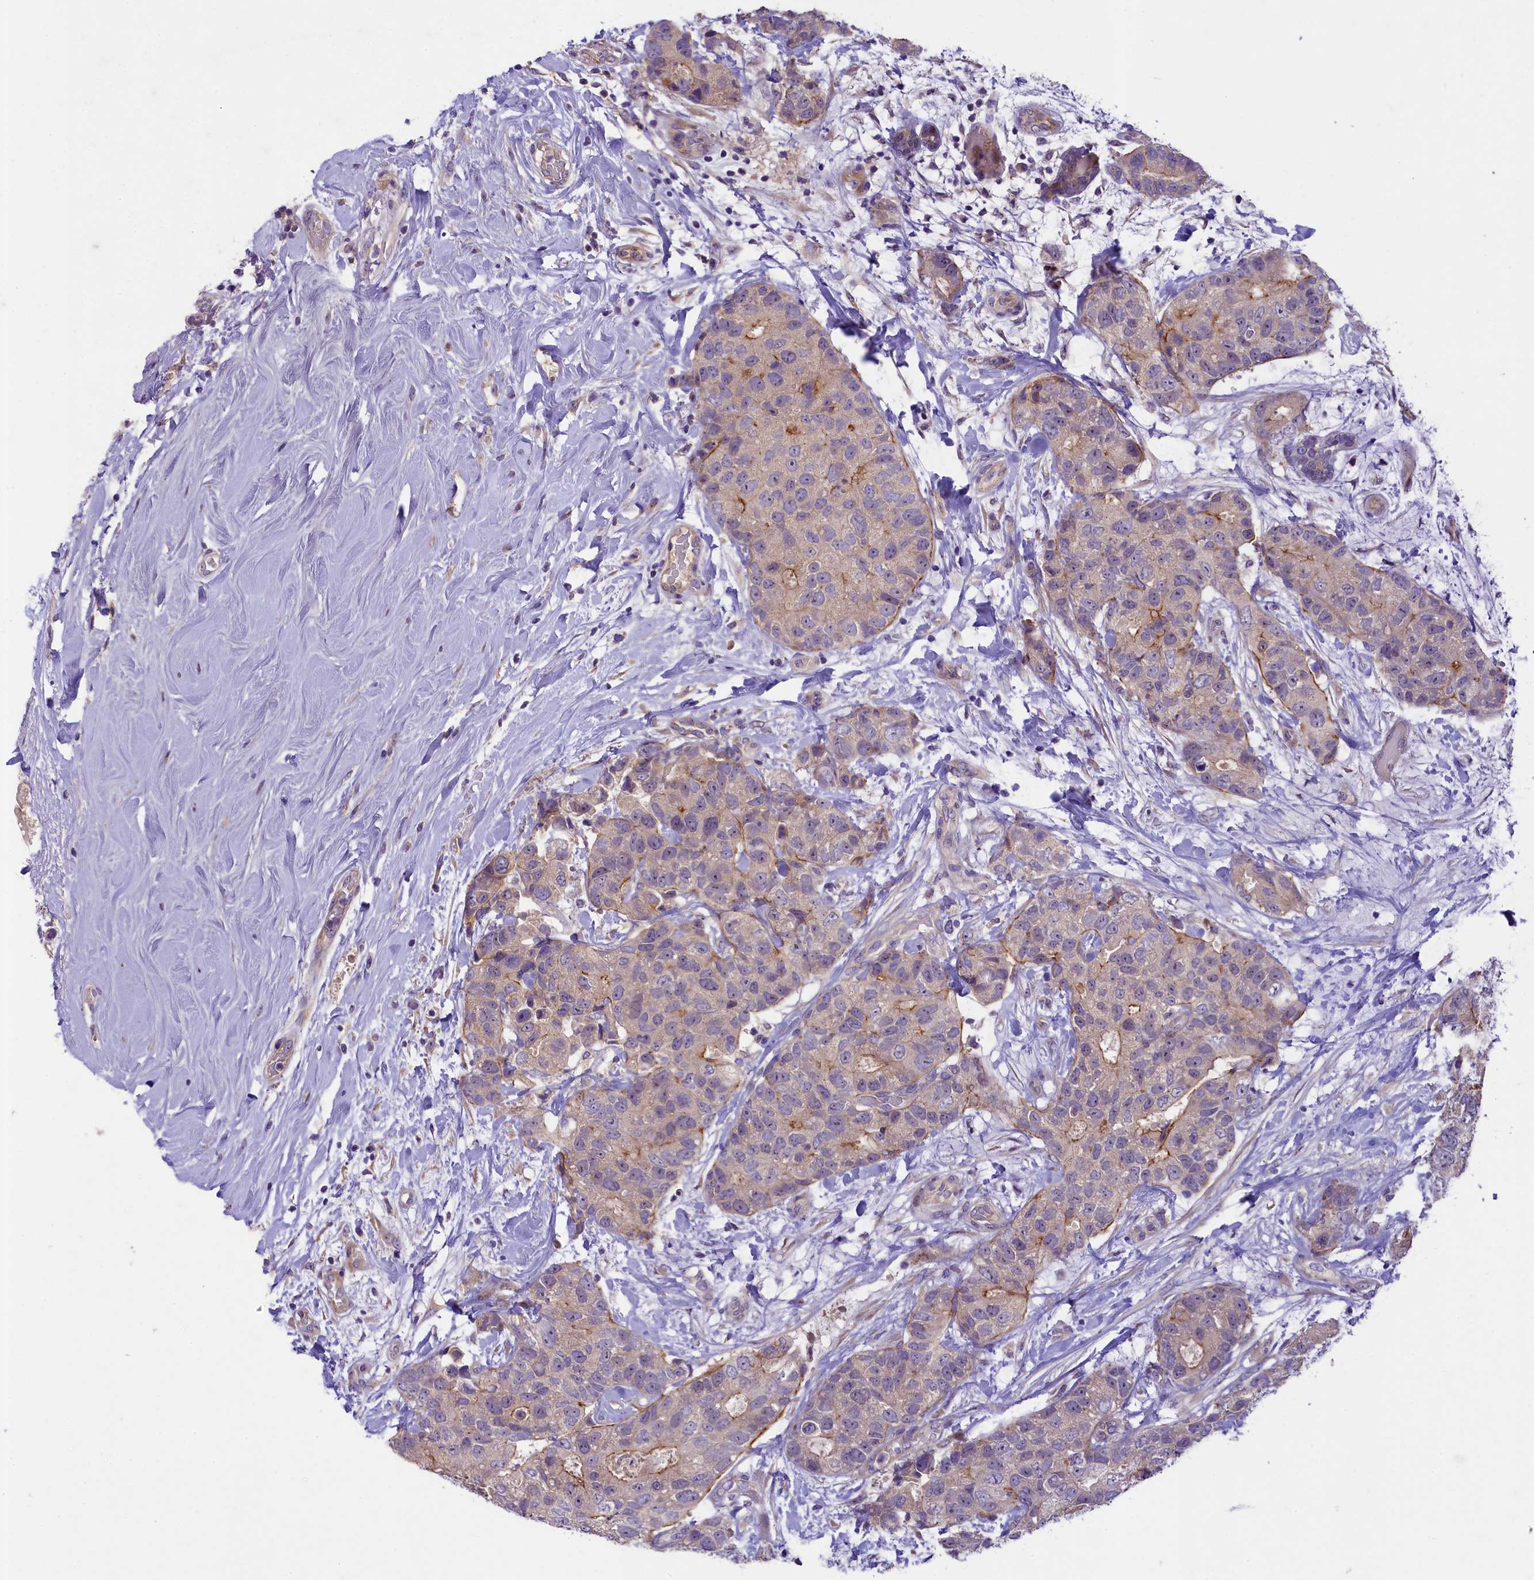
{"staining": {"intensity": "negative", "quantity": "none", "location": "none"}, "tissue": "breast cancer", "cell_type": "Tumor cells", "image_type": "cancer", "snomed": [{"axis": "morphology", "description": "Duct carcinoma"}, {"axis": "topography", "description": "Breast"}], "caption": "This is an IHC photomicrograph of human breast cancer (infiltrating ductal carcinoma). There is no expression in tumor cells.", "gene": "UBXN6", "patient": {"sex": "female", "age": 62}}